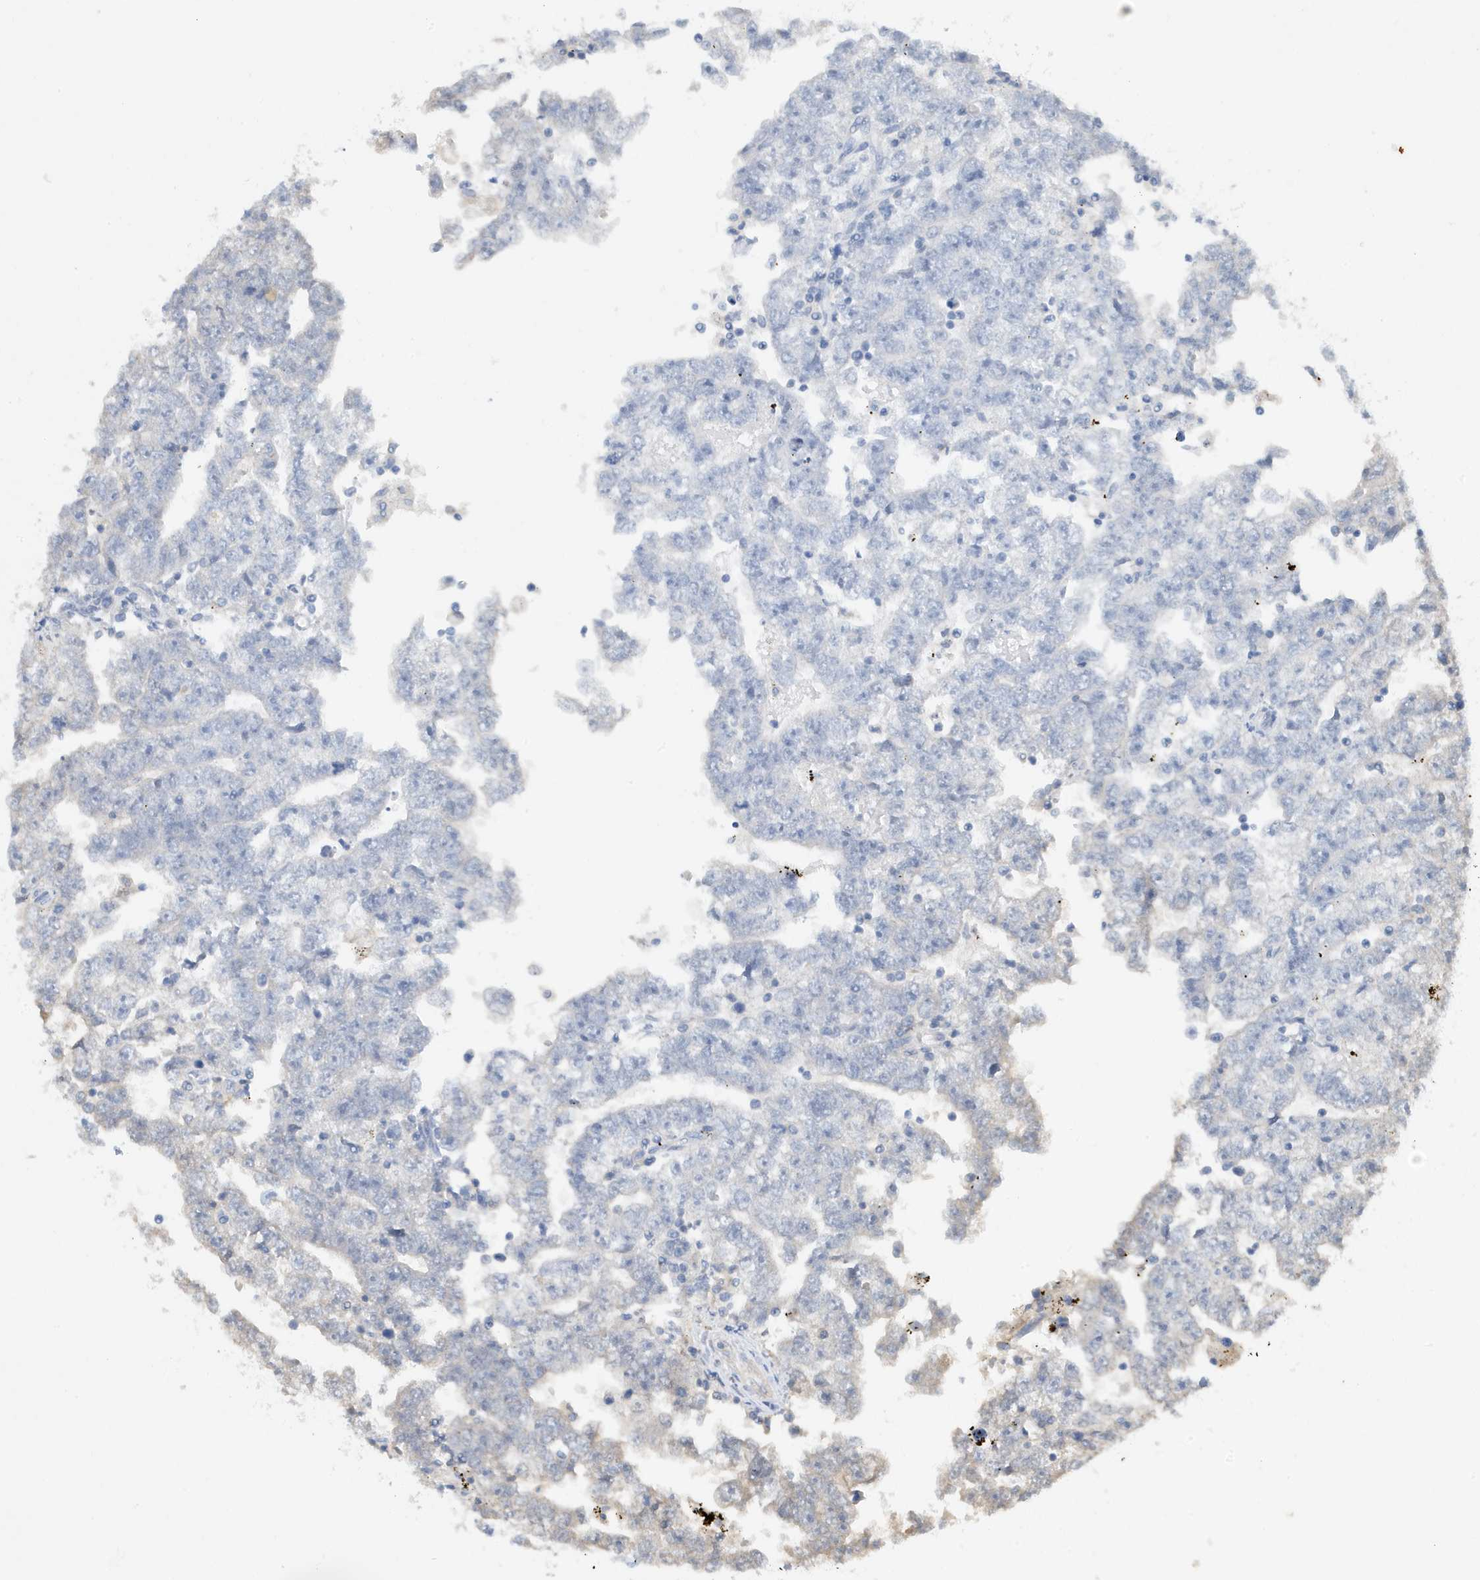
{"staining": {"intensity": "negative", "quantity": "none", "location": "none"}, "tissue": "testis cancer", "cell_type": "Tumor cells", "image_type": "cancer", "snomed": [{"axis": "morphology", "description": "Carcinoma, Embryonal, NOS"}, {"axis": "topography", "description": "Testis"}], "caption": "Immunohistochemical staining of testis cancer (embryonal carcinoma) exhibits no significant positivity in tumor cells.", "gene": "STK19", "patient": {"sex": "male", "age": 25}}